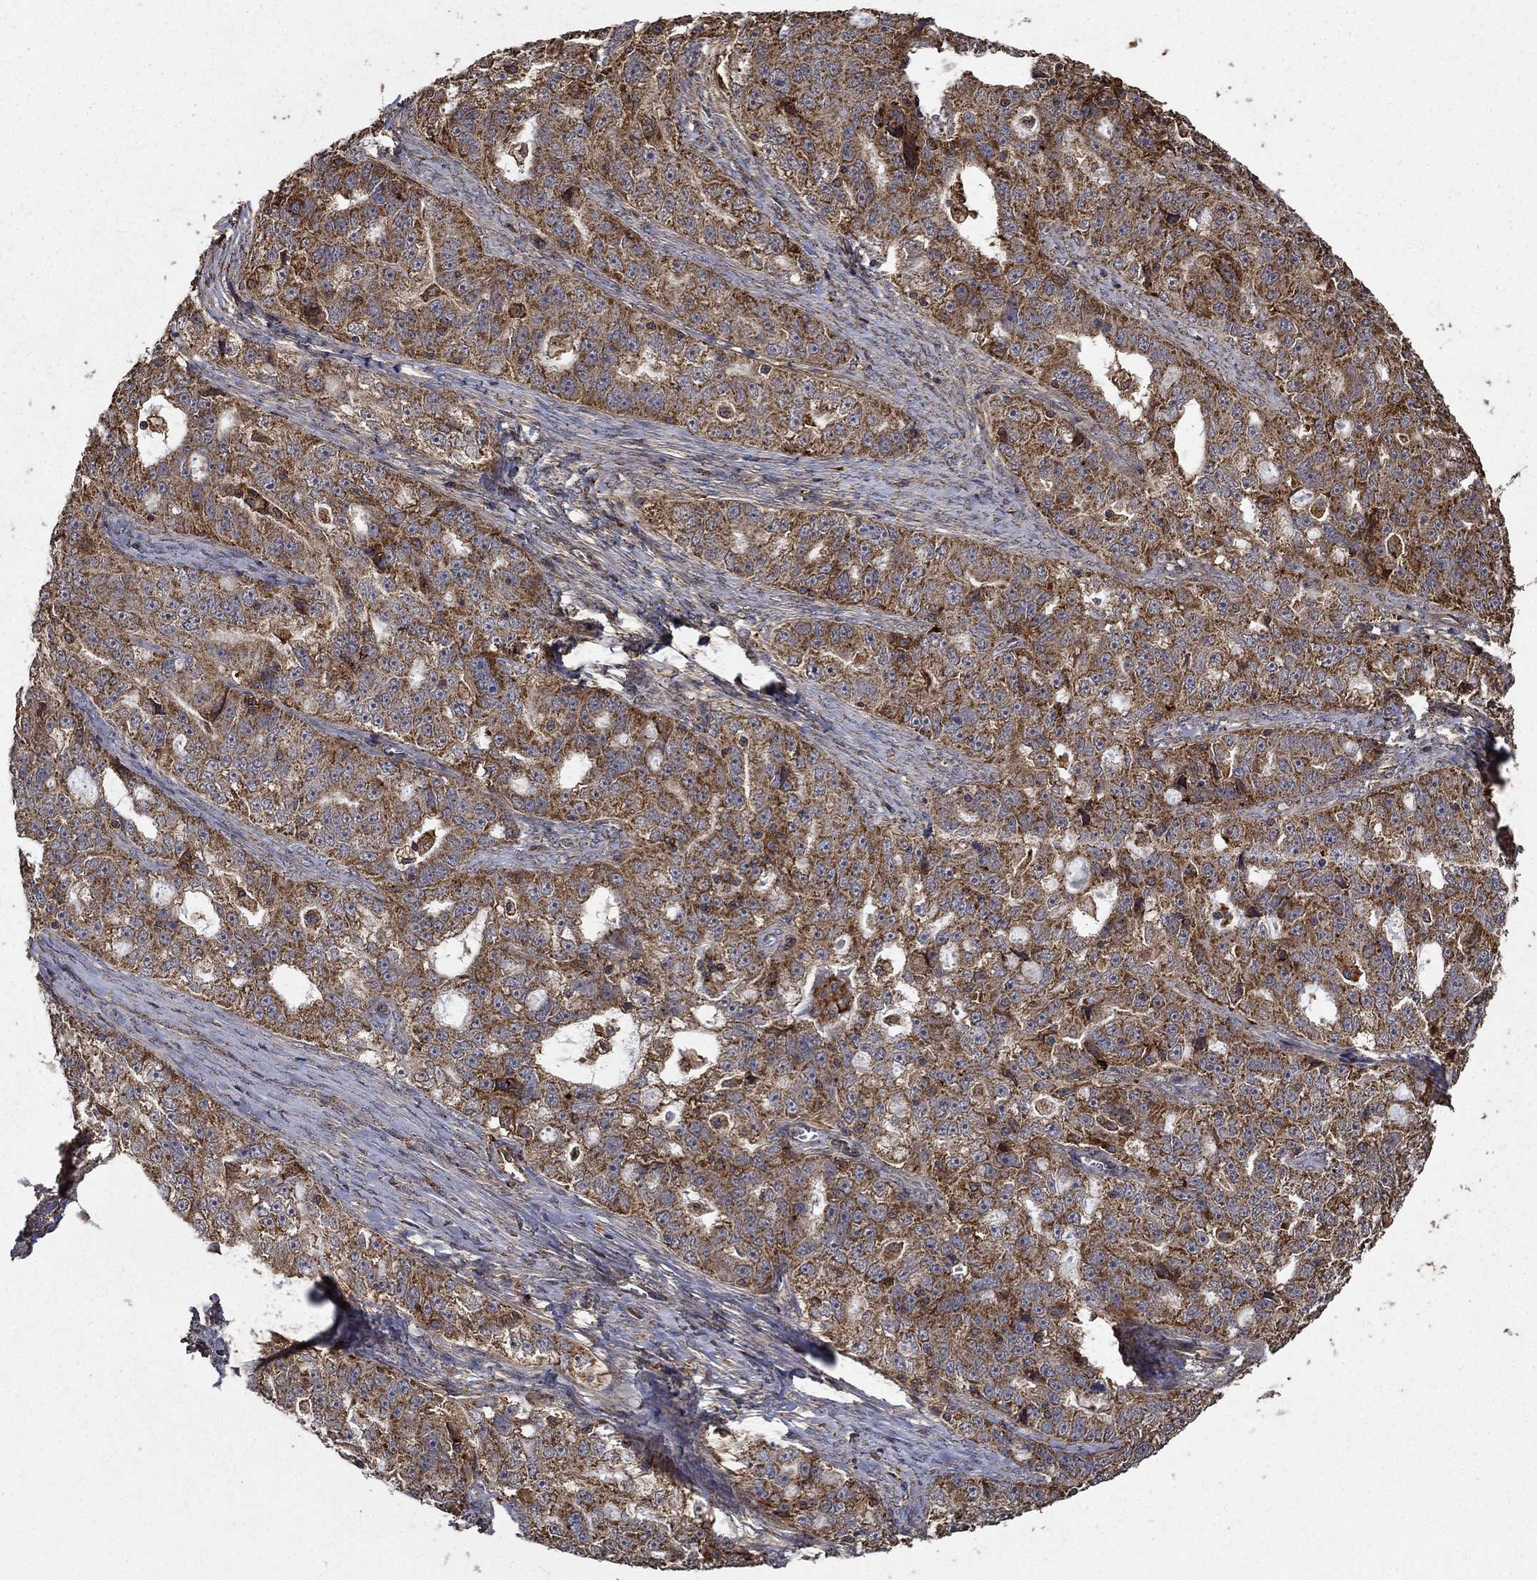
{"staining": {"intensity": "strong", "quantity": ">75%", "location": "cytoplasmic/membranous"}, "tissue": "ovarian cancer", "cell_type": "Tumor cells", "image_type": "cancer", "snomed": [{"axis": "morphology", "description": "Cystadenocarcinoma, serous, NOS"}, {"axis": "topography", "description": "Ovary"}], "caption": "Human ovarian cancer stained for a protein (brown) demonstrates strong cytoplasmic/membranous positive staining in about >75% of tumor cells.", "gene": "IFRD1", "patient": {"sex": "female", "age": 51}}